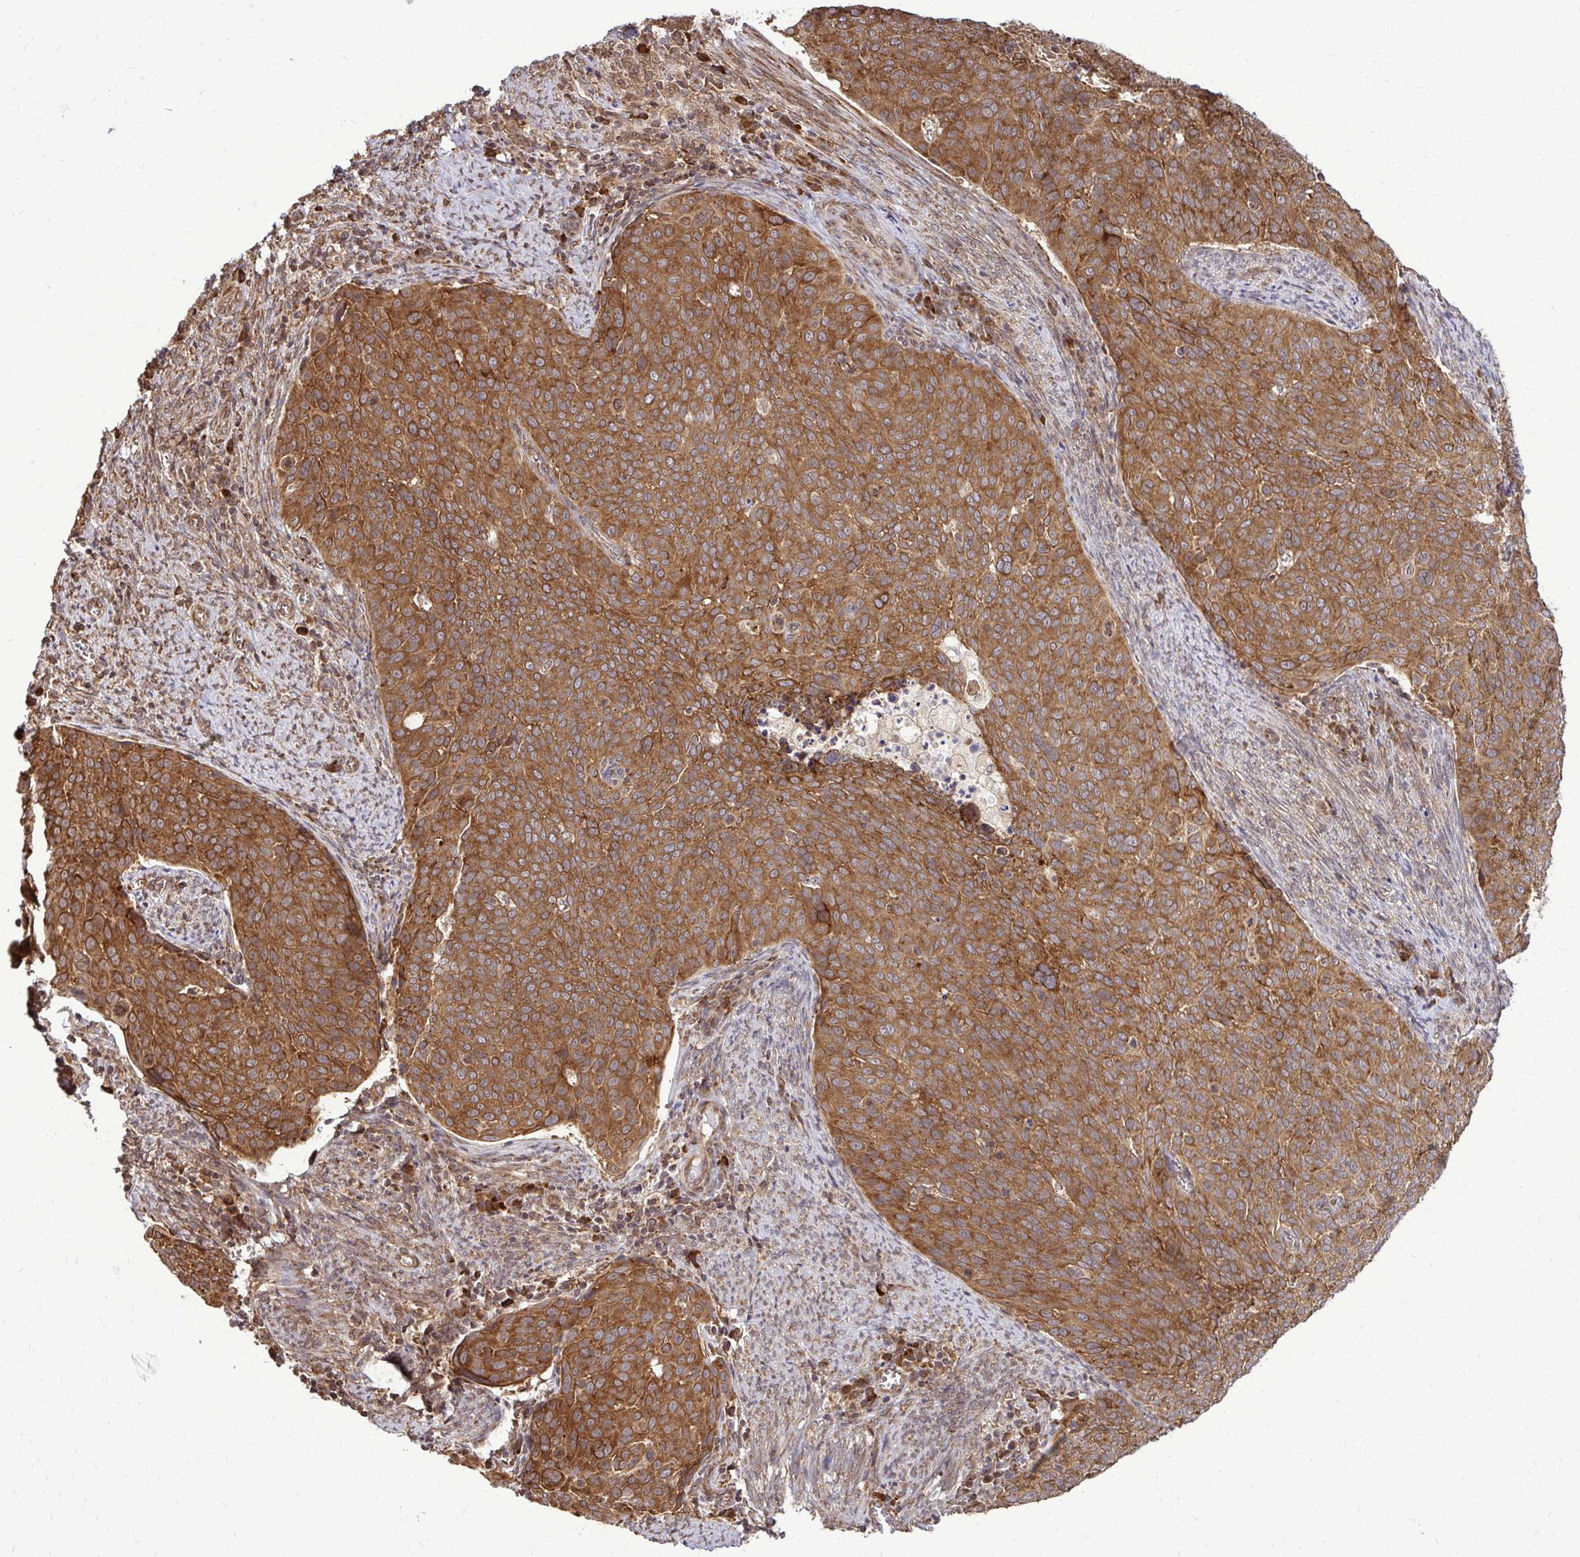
{"staining": {"intensity": "moderate", "quantity": ">75%", "location": "cytoplasmic/membranous"}, "tissue": "cervical cancer", "cell_type": "Tumor cells", "image_type": "cancer", "snomed": [{"axis": "morphology", "description": "Squamous cell carcinoma, NOS"}, {"axis": "topography", "description": "Cervix"}], "caption": "The immunohistochemical stain labels moderate cytoplasmic/membranous staining in tumor cells of cervical squamous cell carcinoma tissue. (Brightfield microscopy of DAB IHC at high magnification).", "gene": "FMR1", "patient": {"sex": "female", "age": 39}}